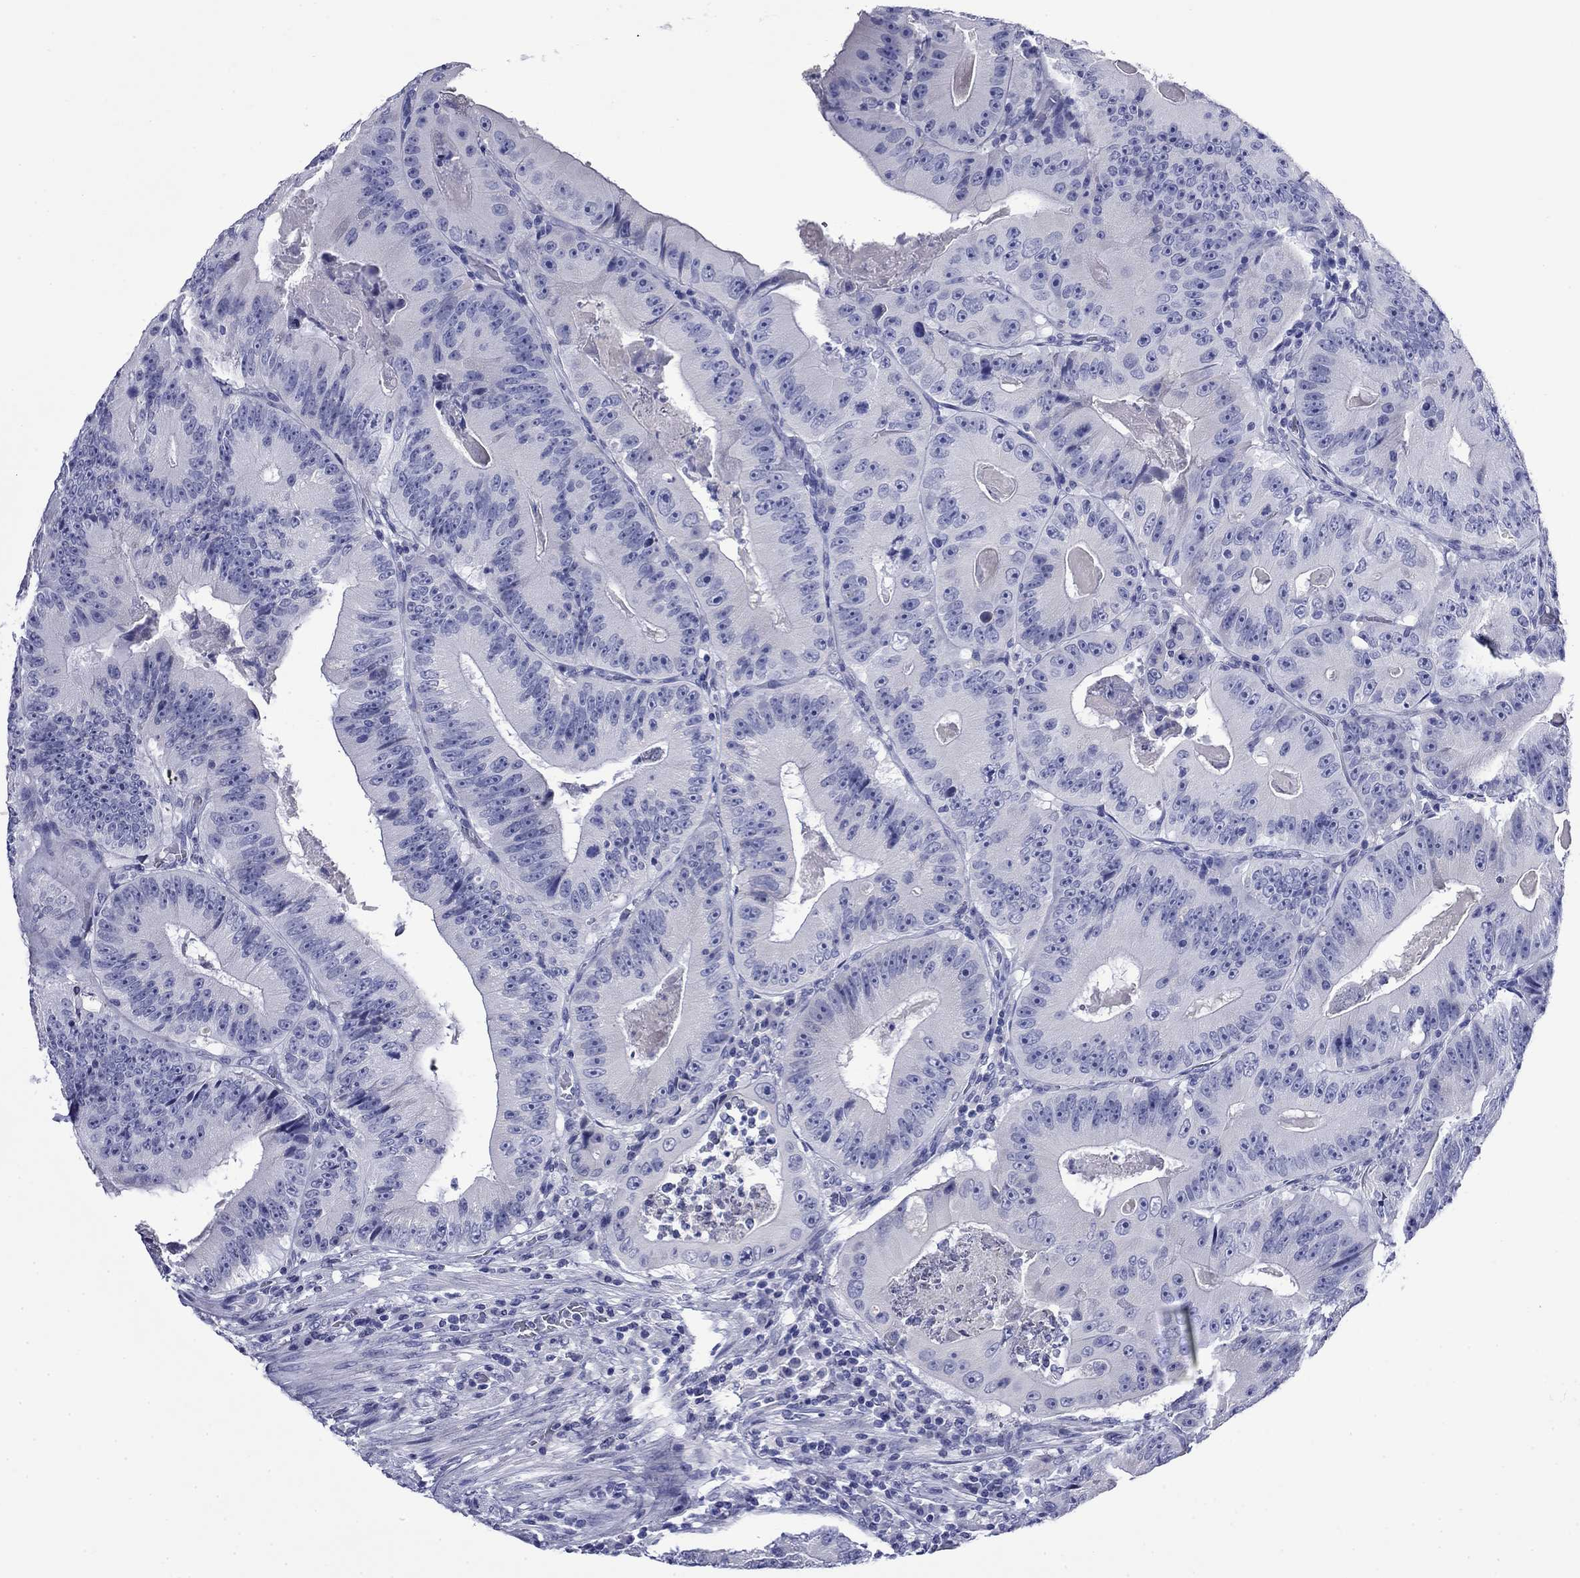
{"staining": {"intensity": "negative", "quantity": "none", "location": "none"}, "tissue": "colorectal cancer", "cell_type": "Tumor cells", "image_type": "cancer", "snomed": [{"axis": "morphology", "description": "Adenocarcinoma, NOS"}, {"axis": "topography", "description": "Colon"}], "caption": "Histopathology image shows no protein staining in tumor cells of adenocarcinoma (colorectal) tissue.", "gene": "GIP", "patient": {"sex": "female", "age": 86}}